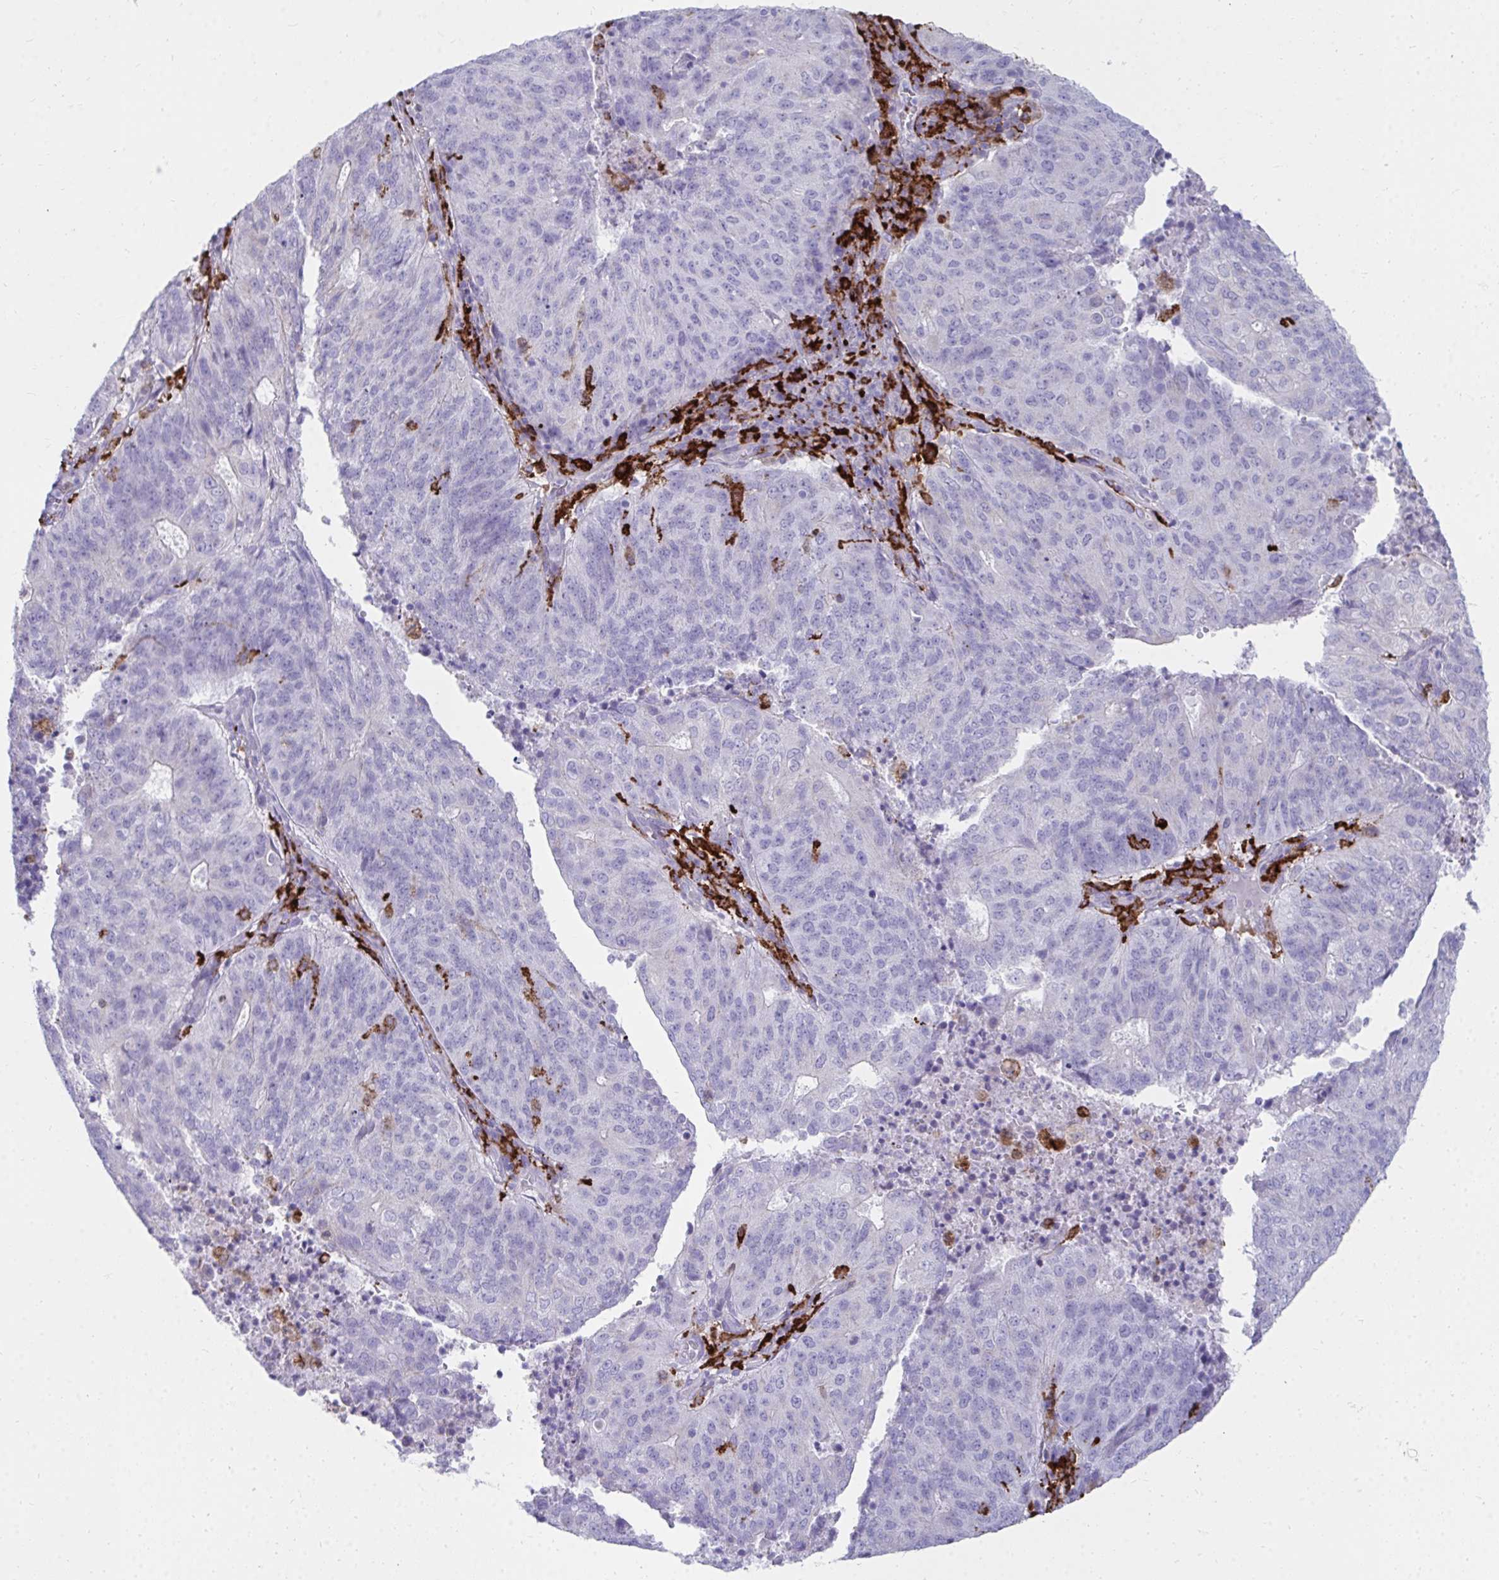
{"staining": {"intensity": "negative", "quantity": "none", "location": "none"}, "tissue": "endometrial cancer", "cell_type": "Tumor cells", "image_type": "cancer", "snomed": [{"axis": "morphology", "description": "Adenocarcinoma, NOS"}, {"axis": "topography", "description": "Endometrium"}], "caption": "Tumor cells are negative for brown protein staining in endometrial adenocarcinoma. (IHC, brightfield microscopy, high magnification).", "gene": "CD163", "patient": {"sex": "female", "age": 82}}